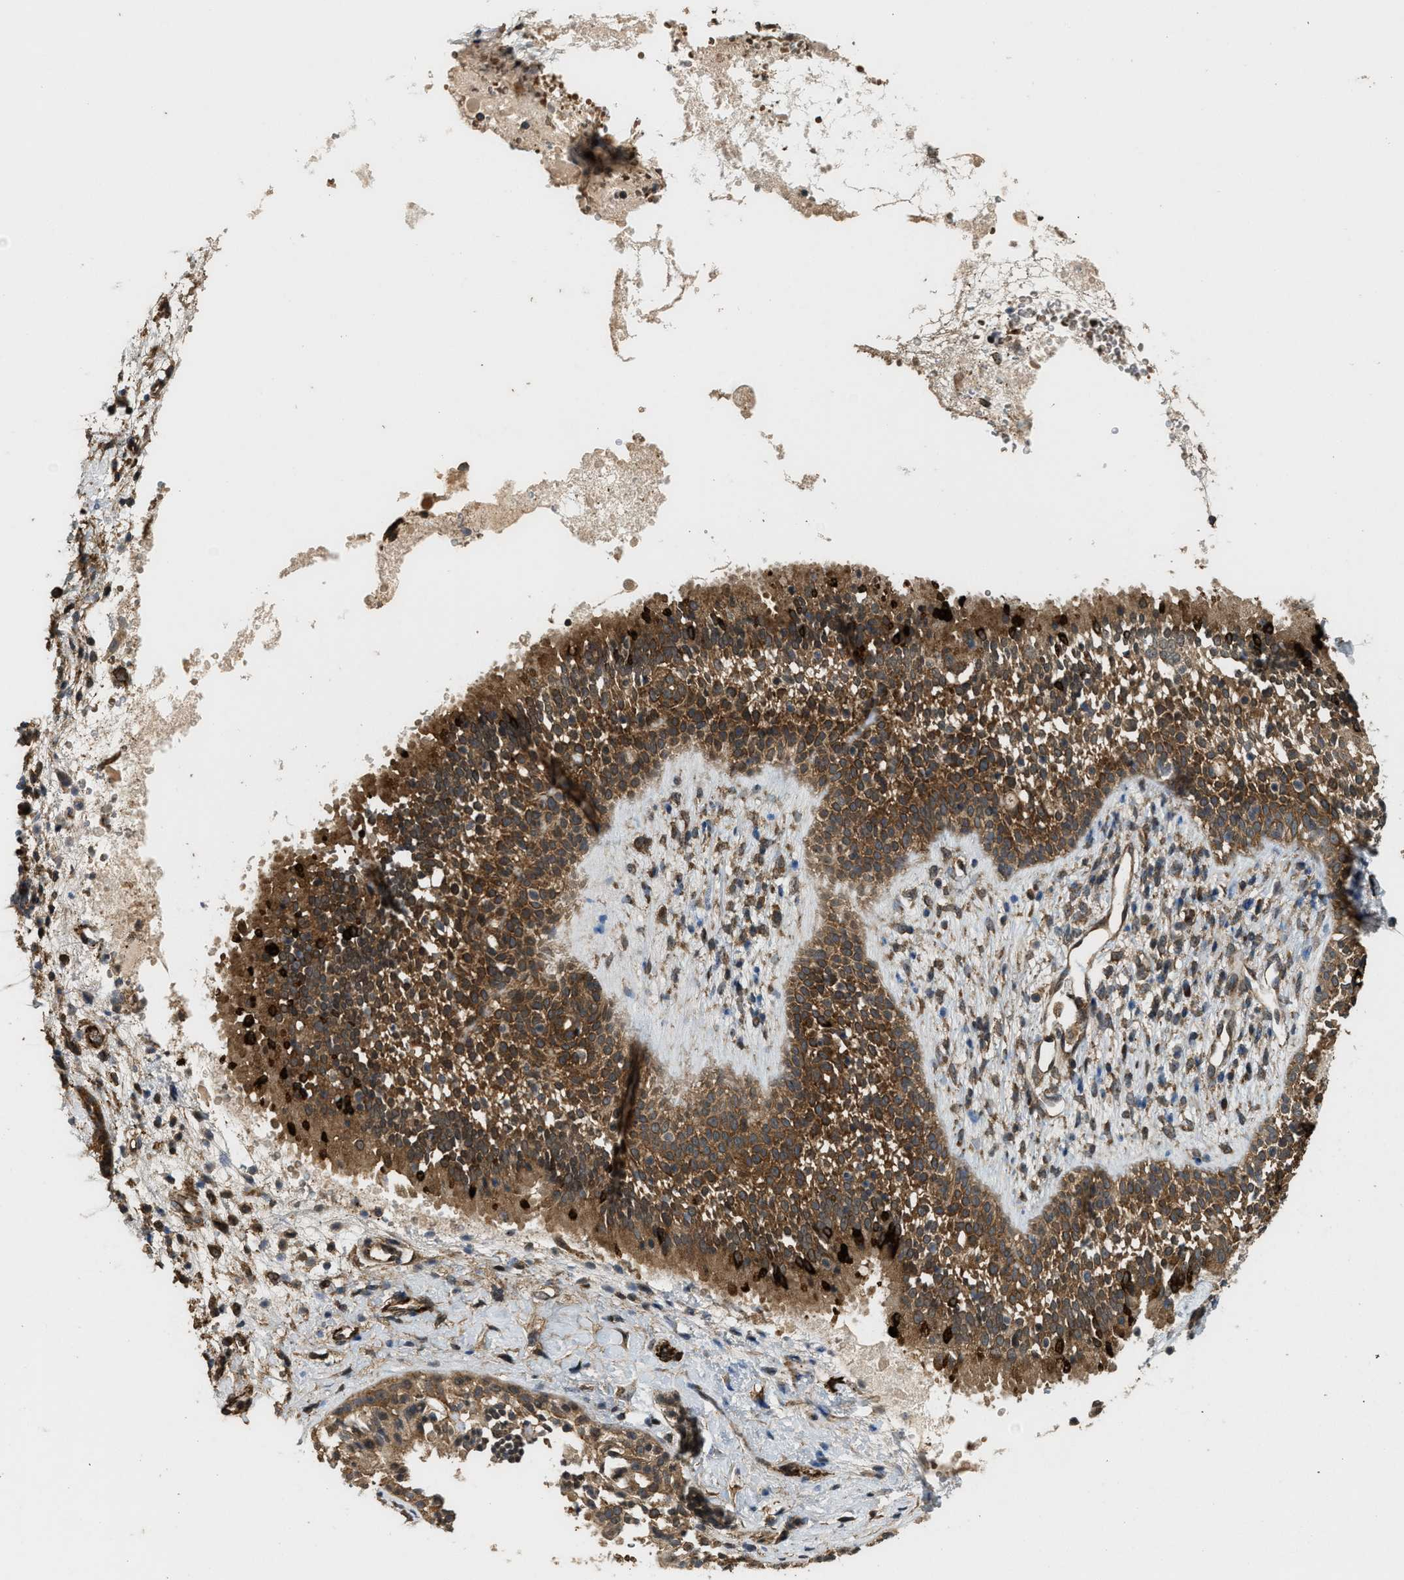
{"staining": {"intensity": "strong", "quantity": ">75%", "location": "cytoplasmic/membranous"}, "tissue": "nasopharynx", "cell_type": "Respiratory epithelial cells", "image_type": "normal", "snomed": [{"axis": "morphology", "description": "Normal tissue, NOS"}, {"axis": "topography", "description": "Nasopharynx"}], "caption": "A micrograph of human nasopharynx stained for a protein displays strong cytoplasmic/membranous brown staining in respiratory epithelial cells. Using DAB (3,3'-diaminobenzidine) (brown) and hematoxylin (blue) stains, captured at high magnification using brightfield microscopy.", "gene": "ARHGEF5", "patient": {"sex": "male", "age": 22}}